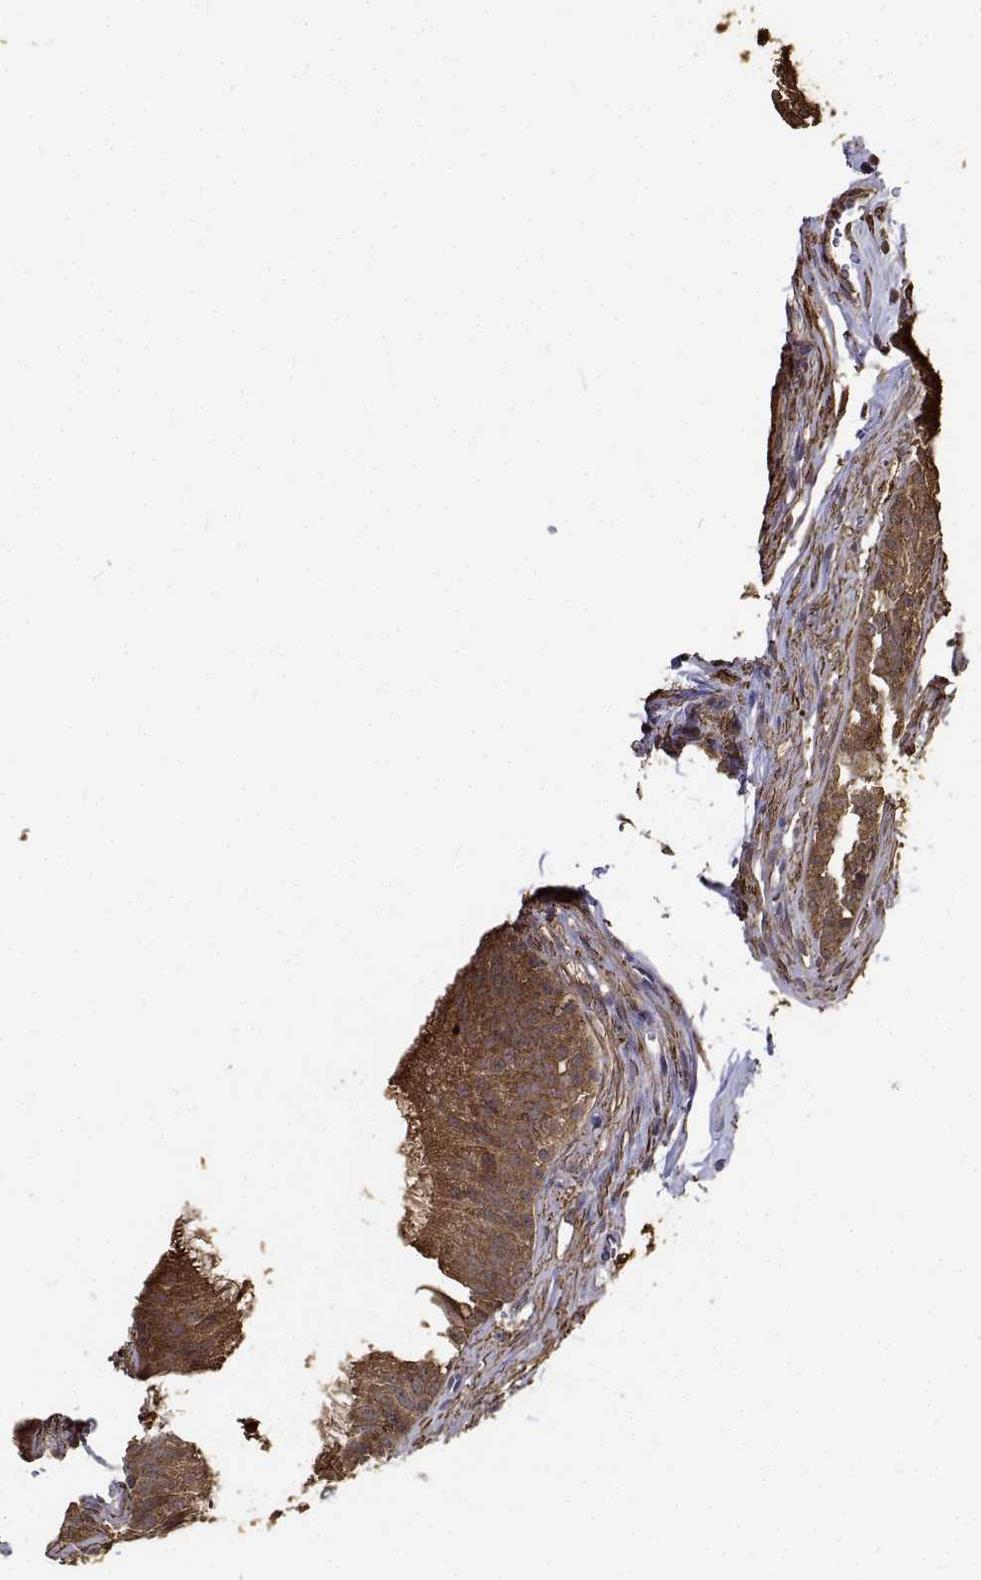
{"staining": {"intensity": "strong", "quantity": ">75%", "location": "cytoplasmic/membranous"}, "tissue": "epididymis", "cell_type": "Glandular cells", "image_type": "normal", "snomed": [{"axis": "morphology", "description": "Normal tissue, NOS"}, {"axis": "topography", "description": "Epididymis"}], "caption": "A brown stain highlights strong cytoplasmic/membranous positivity of a protein in glandular cells of unremarkable epididymis. The protein is stained brown, and the nuclei are stained in blue (DAB IHC with brightfield microscopy, high magnification).", "gene": "PCID2", "patient": {"sex": "male", "age": 24}}